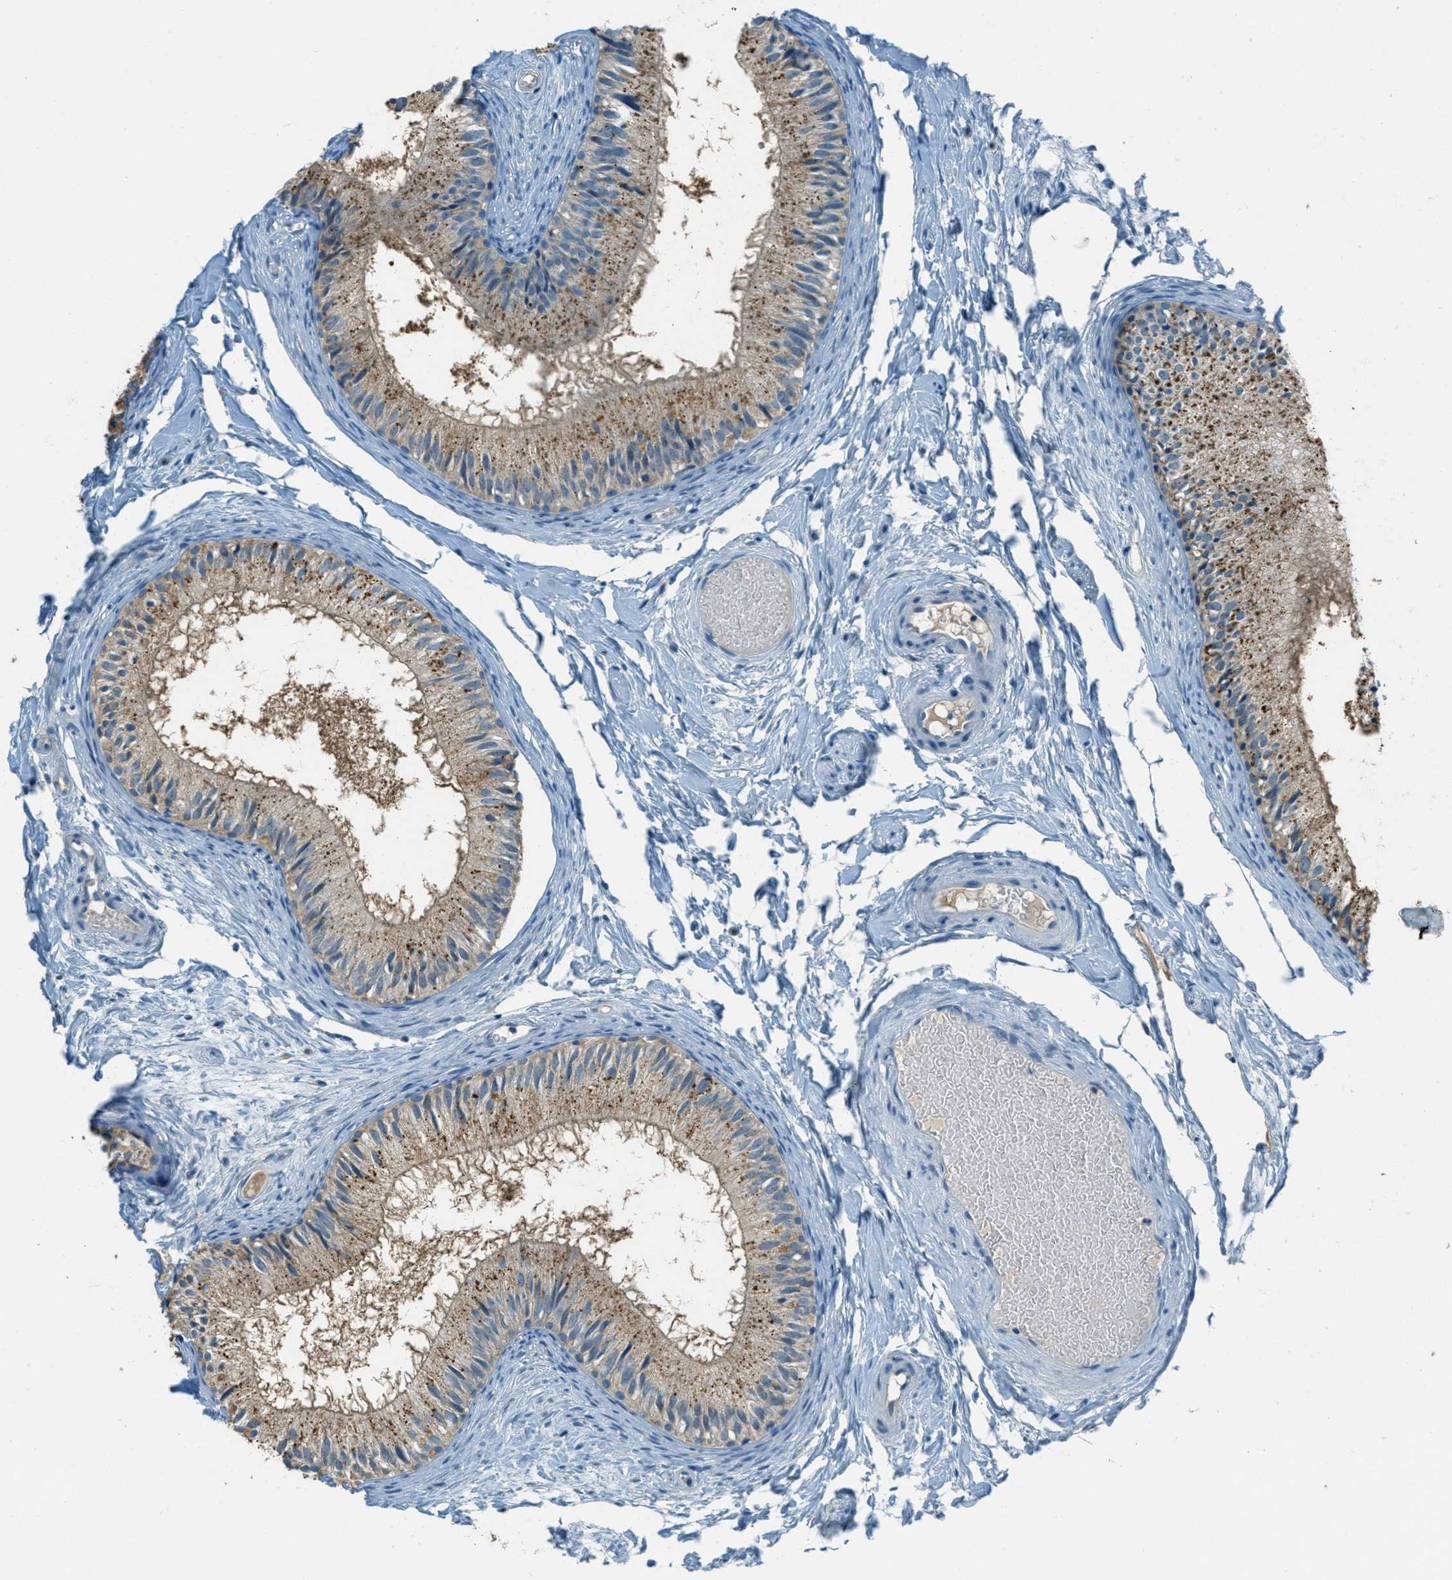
{"staining": {"intensity": "moderate", "quantity": ">75%", "location": "cytoplasmic/membranous"}, "tissue": "epididymis", "cell_type": "Glandular cells", "image_type": "normal", "snomed": [{"axis": "morphology", "description": "Normal tissue, NOS"}, {"axis": "topography", "description": "Epididymis"}], "caption": "High-power microscopy captured an IHC histopathology image of unremarkable epididymis, revealing moderate cytoplasmic/membranous staining in approximately >75% of glandular cells. The protein of interest is shown in brown color, while the nuclei are stained blue.", "gene": "MSLN", "patient": {"sex": "male", "age": 46}}